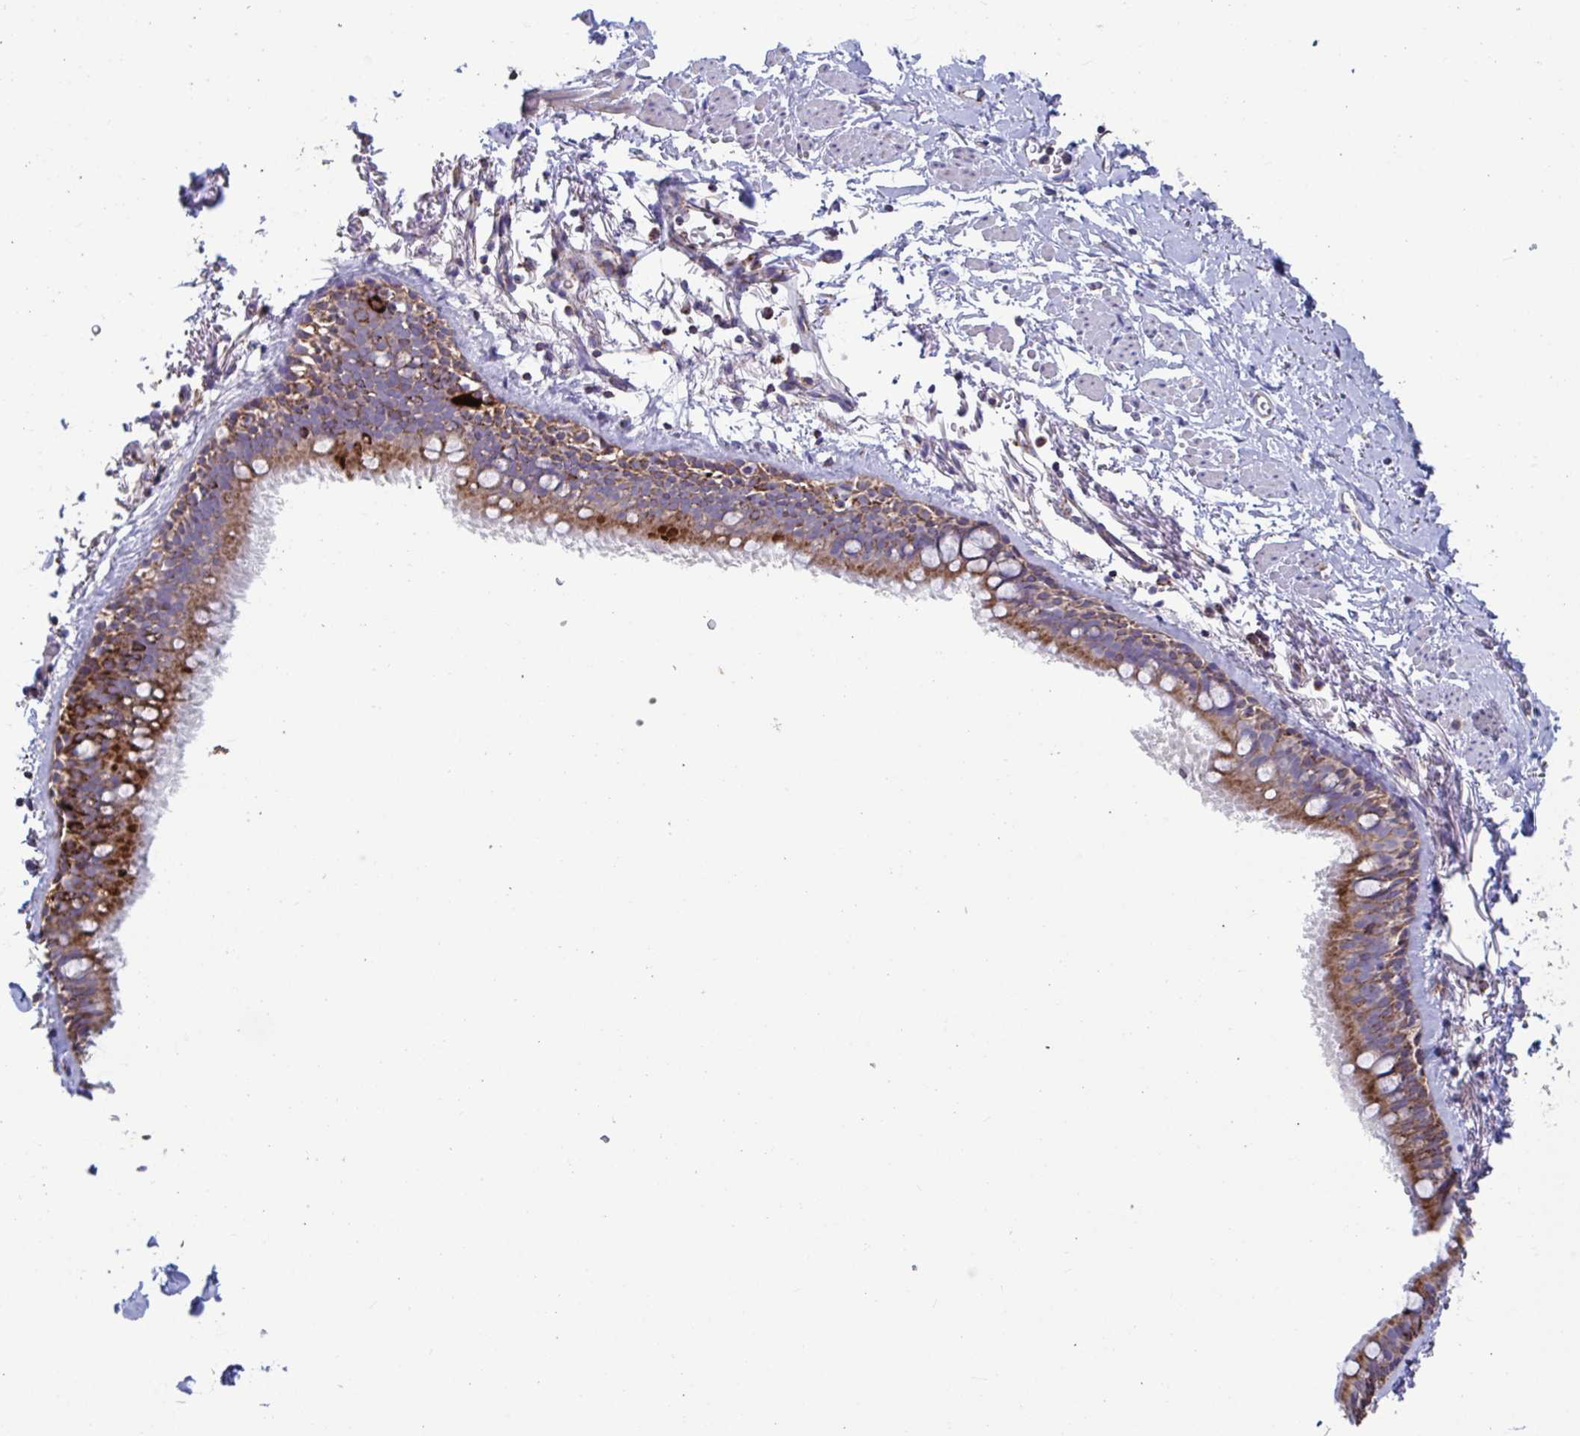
{"staining": {"intensity": "strong", "quantity": ">75%", "location": "cytoplasmic/membranous"}, "tissue": "bronchus", "cell_type": "Respiratory epithelial cells", "image_type": "normal", "snomed": [{"axis": "morphology", "description": "Normal tissue, NOS"}, {"axis": "topography", "description": "Bronchus"}], "caption": "Immunohistochemical staining of normal human bronchus reveals >75% levels of strong cytoplasmic/membranous protein expression in approximately >75% of respiratory epithelial cells. (DAB = brown stain, brightfield microscopy at high magnification).", "gene": "BCAT2", "patient": {"sex": "male", "age": 67}}